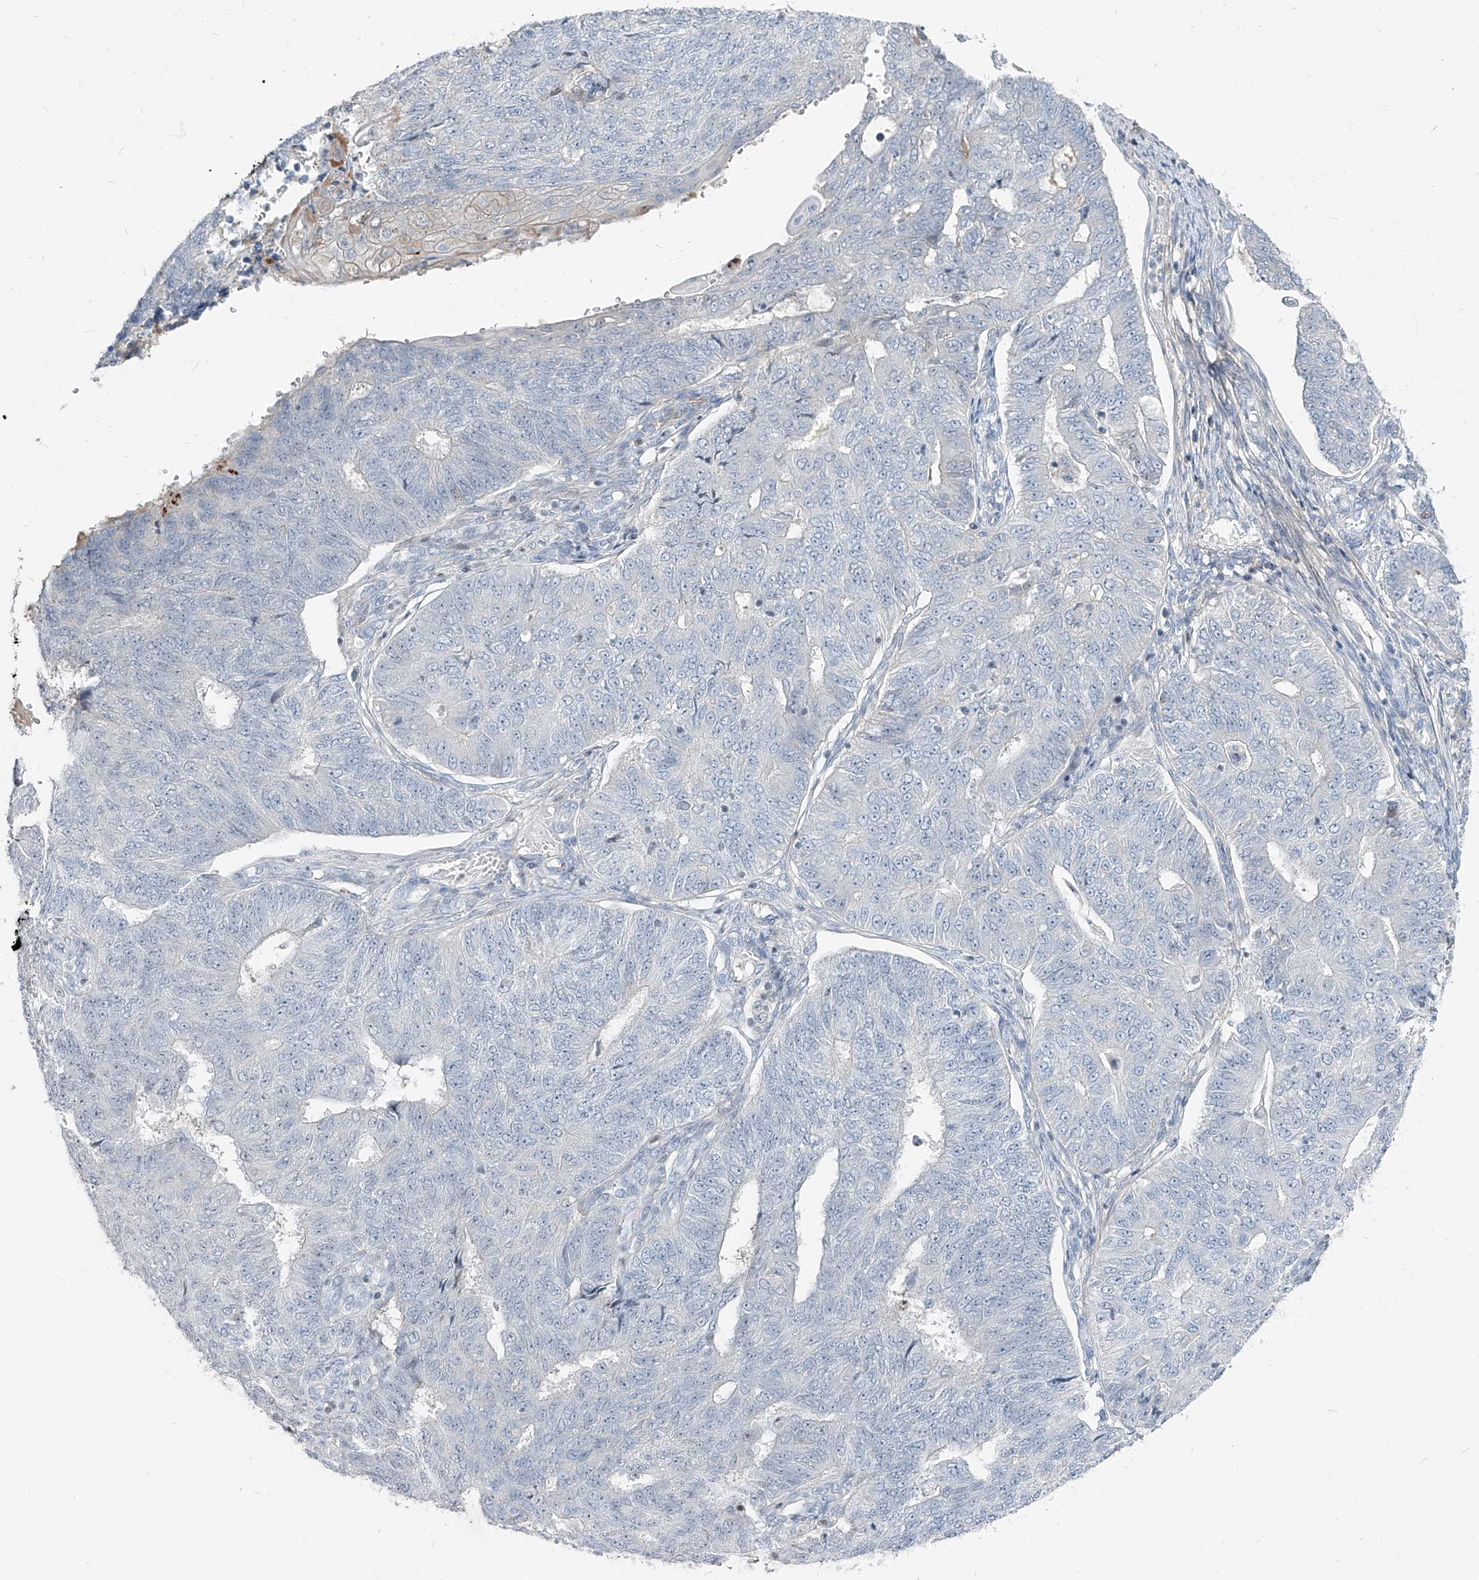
{"staining": {"intensity": "negative", "quantity": "none", "location": "none"}, "tissue": "endometrial cancer", "cell_type": "Tumor cells", "image_type": "cancer", "snomed": [{"axis": "morphology", "description": "Adenocarcinoma, NOS"}, {"axis": "topography", "description": "Endometrium"}], "caption": "IHC micrograph of neoplastic tissue: endometrial cancer stained with DAB reveals no significant protein positivity in tumor cells. The staining was performed using DAB to visualize the protein expression in brown, while the nuclei were stained in blue with hematoxylin (Magnification: 20x).", "gene": "HOXA3", "patient": {"sex": "female", "age": 32}}